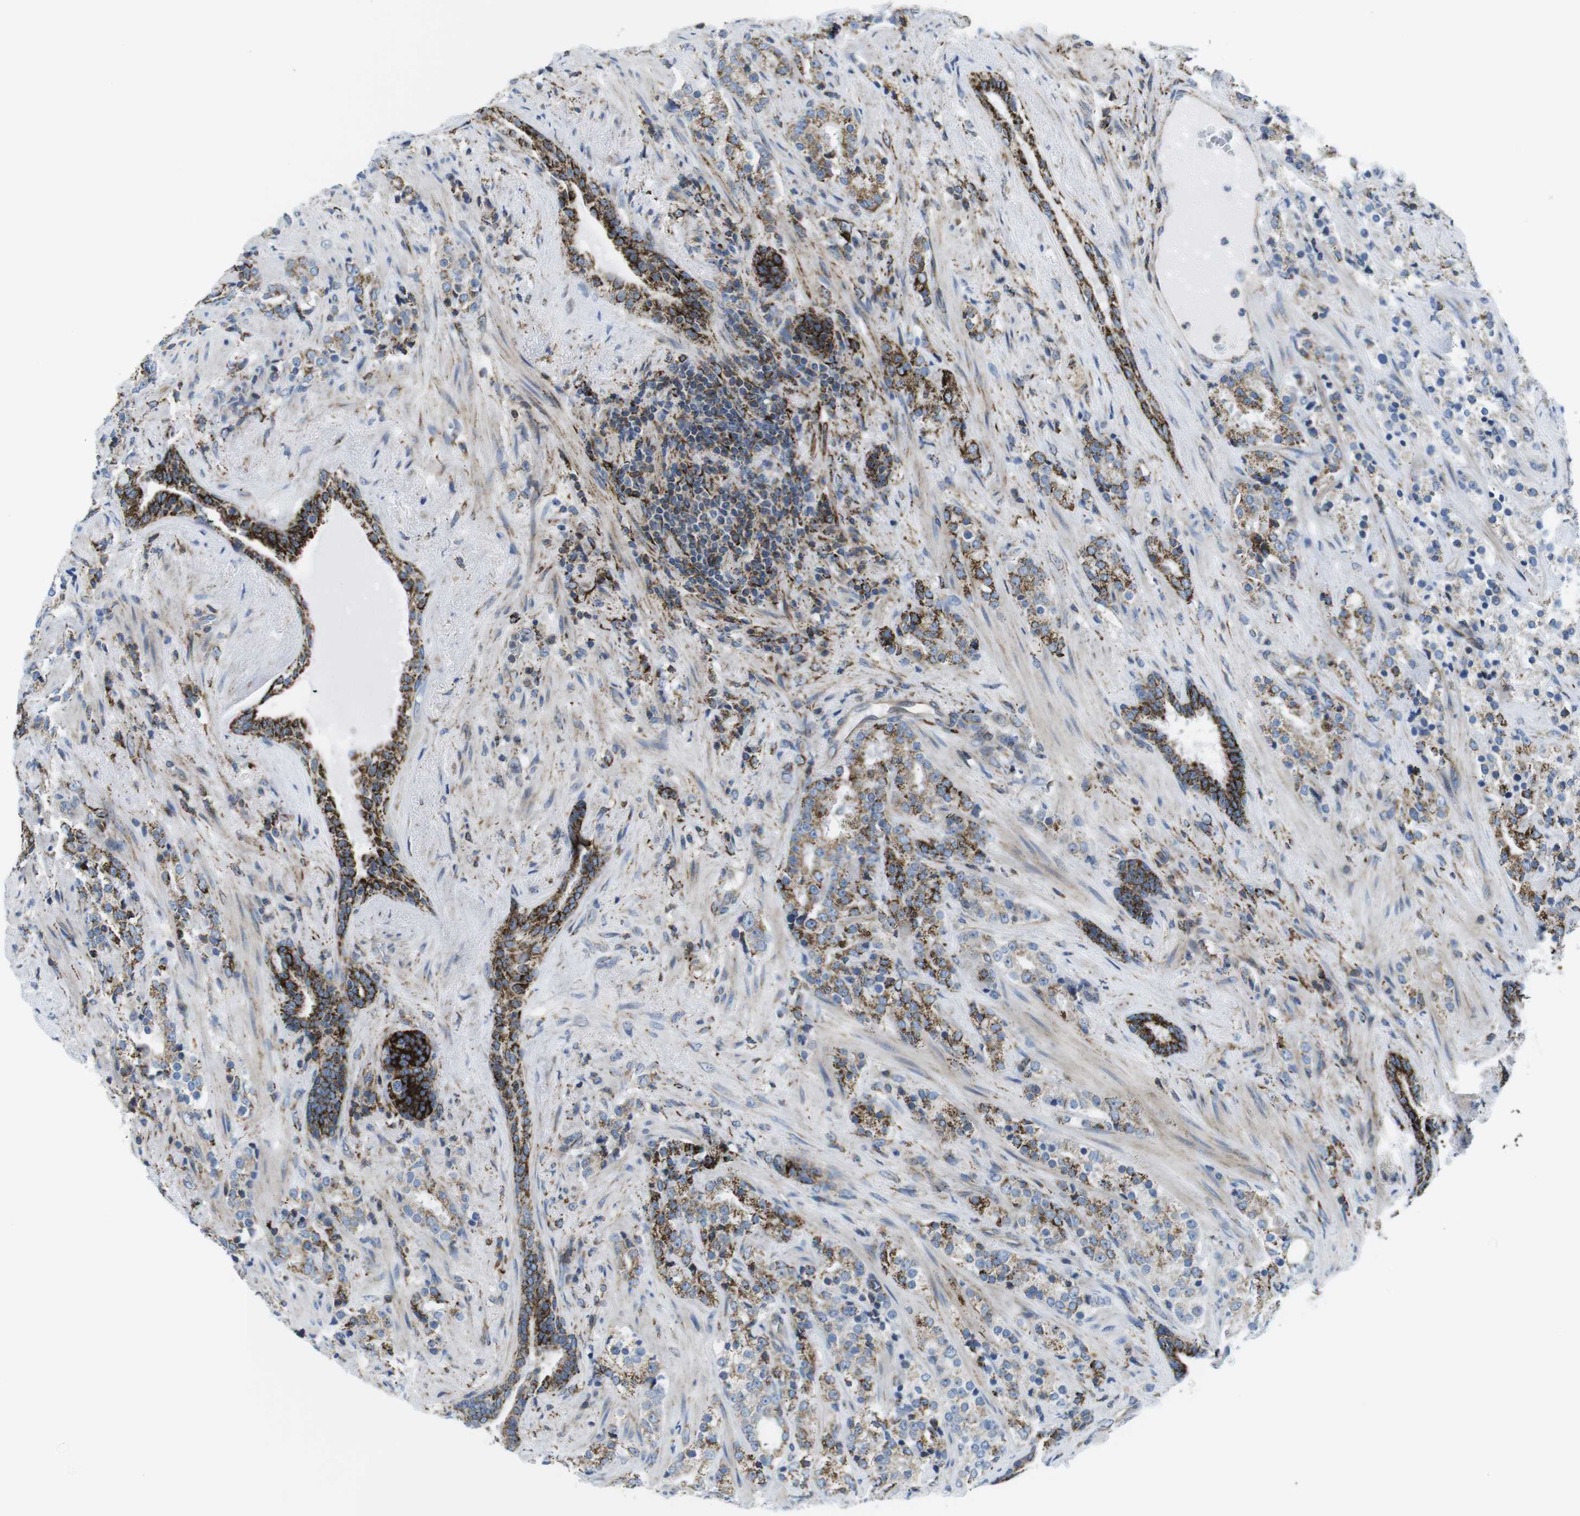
{"staining": {"intensity": "moderate", "quantity": "<25%", "location": "cytoplasmic/membranous"}, "tissue": "prostate cancer", "cell_type": "Tumor cells", "image_type": "cancer", "snomed": [{"axis": "morphology", "description": "Adenocarcinoma, High grade"}, {"axis": "topography", "description": "Prostate"}], "caption": "A brown stain highlights moderate cytoplasmic/membranous staining of a protein in human prostate high-grade adenocarcinoma tumor cells.", "gene": "KCNE3", "patient": {"sex": "male", "age": 71}}